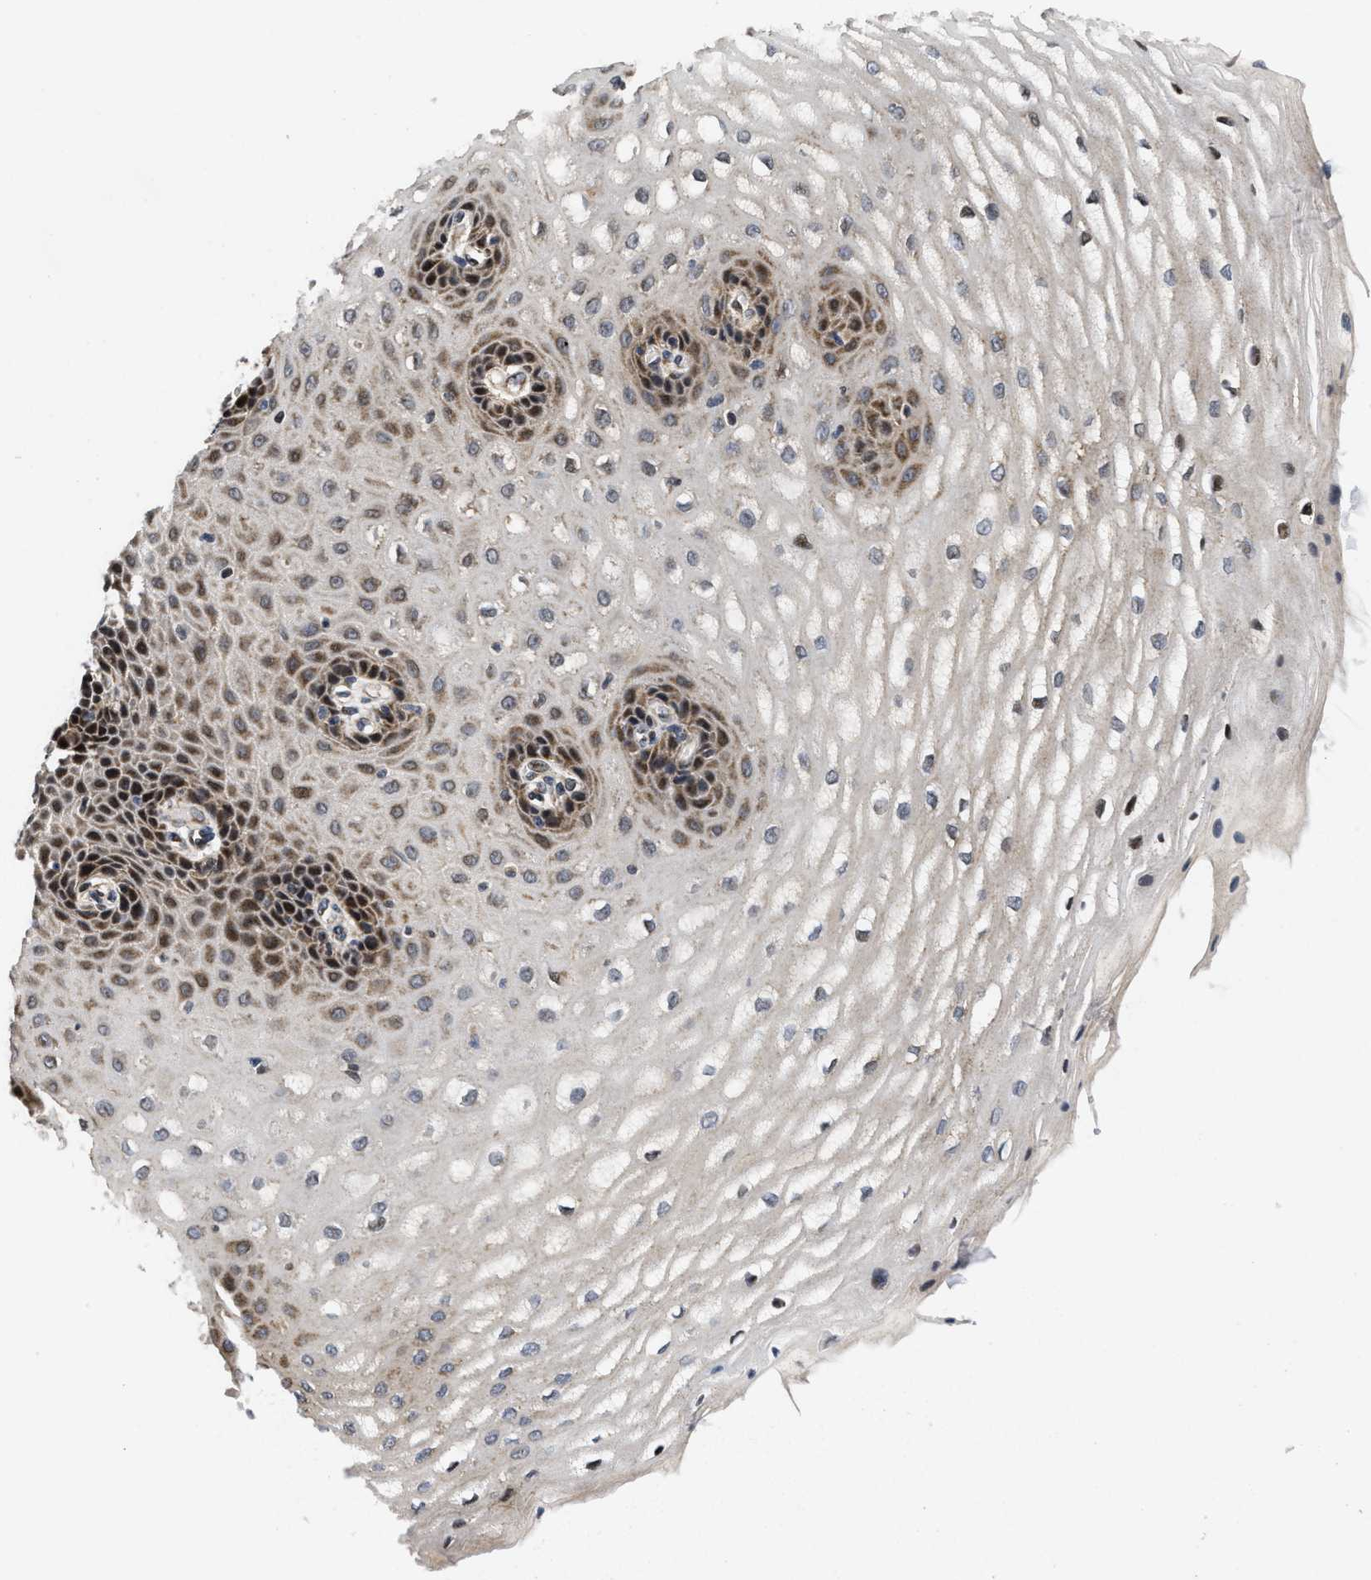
{"staining": {"intensity": "moderate", "quantity": "25%-75%", "location": "cytoplasmic/membranous"}, "tissue": "esophagus", "cell_type": "Squamous epithelial cells", "image_type": "normal", "snomed": [{"axis": "morphology", "description": "Normal tissue, NOS"}, {"axis": "topography", "description": "Esophagus"}], "caption": "Immunohistochemistry of unremarkable human esophagus displays medium levels of moderate cytoplasmic/membranous staining in approximately 25%-75% of squamous epithelial cells. Immunohistochemistry stains the protein in brown and the nuclei are stained blue.", "gene": "SCYL2", "patient": {"sex": "male", "age": 54}}